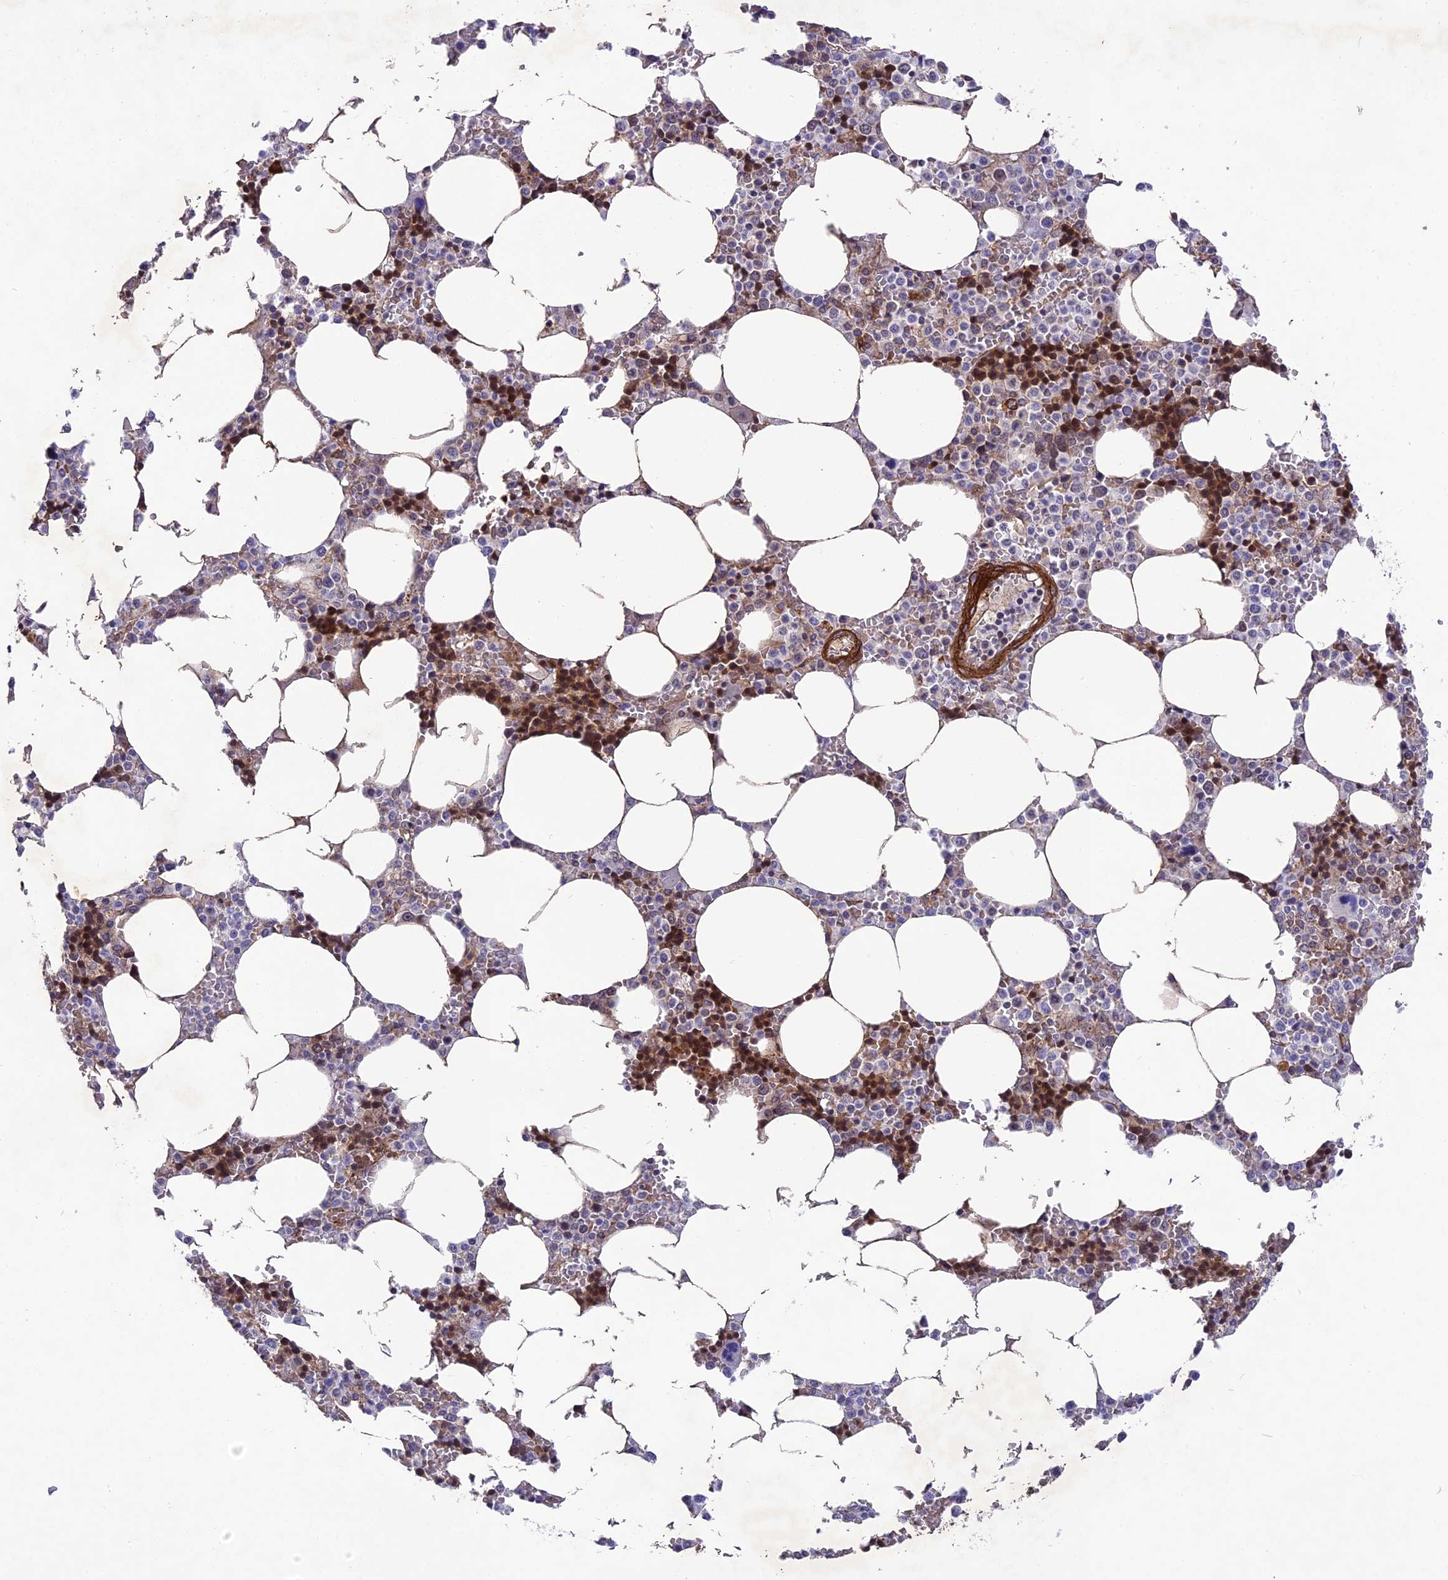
{"staining": {"intensity": "moderate", "quantity": "25%-75%", "location": "cytoplasmic/membranous"}, "tissue": "bone marrow", "cell_type": "Hematopoietic cells", "image_type": "normal", "snomed": [{"axis": "morphology", "description": "Normal tissue, NOS"}, {"axis": "topography", "description": "Bone marrow"}], "caption": "Protein expression analysis of benign bone marrow demonstrates moderate cytoplasmic/membranous expression in about 25%-75% of hematopoietic cells. The protein of interest is stained brown, and the nuclei are stained in blue (DAB (3,3'-diaminobenzidine) IHC with brightfield microscopy, high magnification).", "gene": "TNS1", "patient": {"sex": "male", "age": 70}}